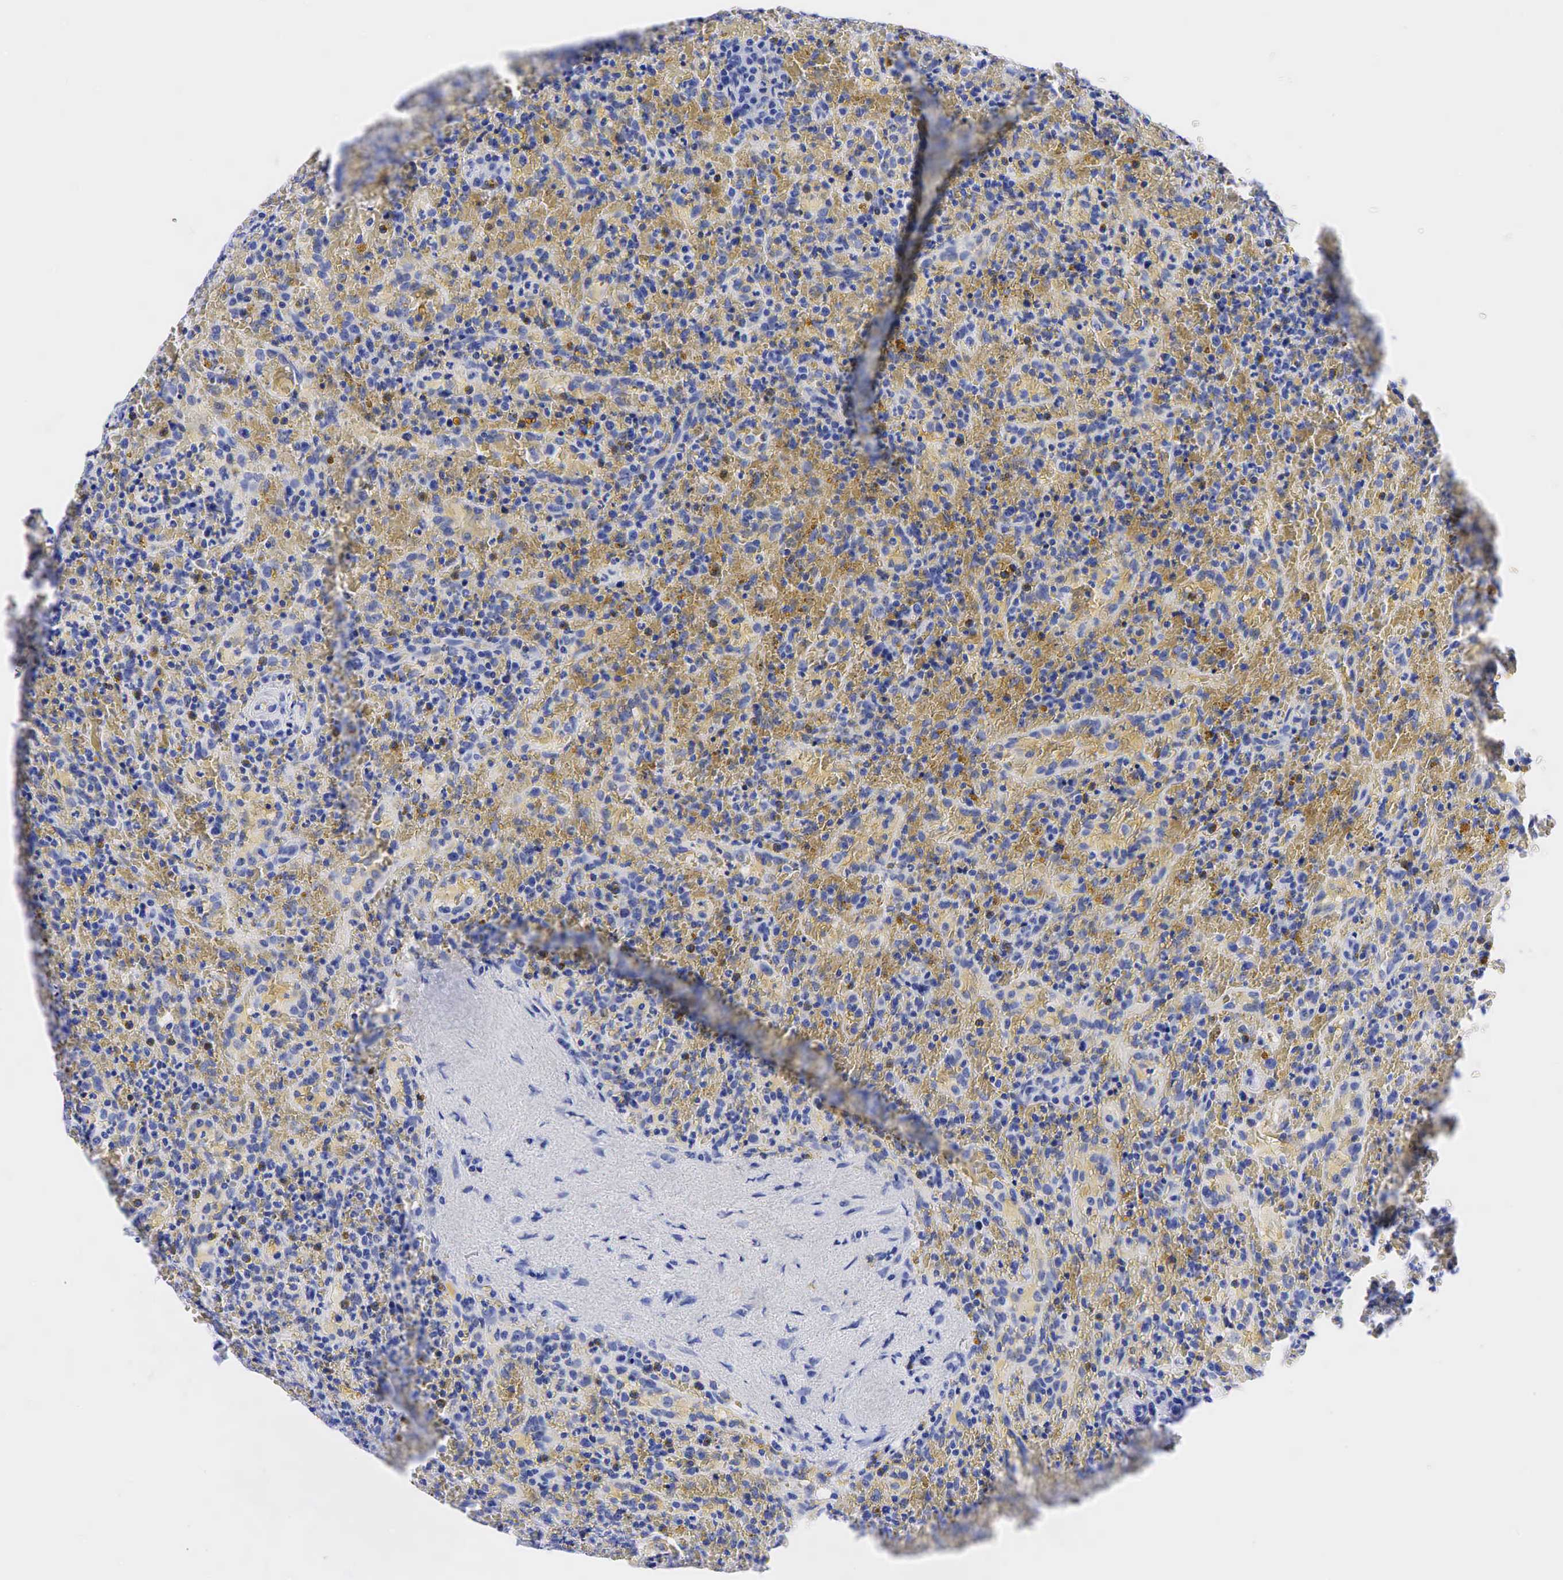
{"staining": {"intensity": "negative", "quantity": "none", "location": "none"}, "tissue": "lymphoma", "cell_type": "Tumor cells", "image_type": "cancer", "snomed": [{"axis": "morphology", "description": "Malignant lymphoma, non-Hodgkin's type, High grade"}, {"axis": "topography", "description": "Spleen"}, {"axis": "topography", "description": "Lymph node"}], "caption": "High-grade malignant lymphoma, non-Hodgkin's type was stained to show a protein in brown. There is no significant positivity in tumor cells.", "gene": "CEACAM5", "patient": {"sex": "female", "age": 70}}